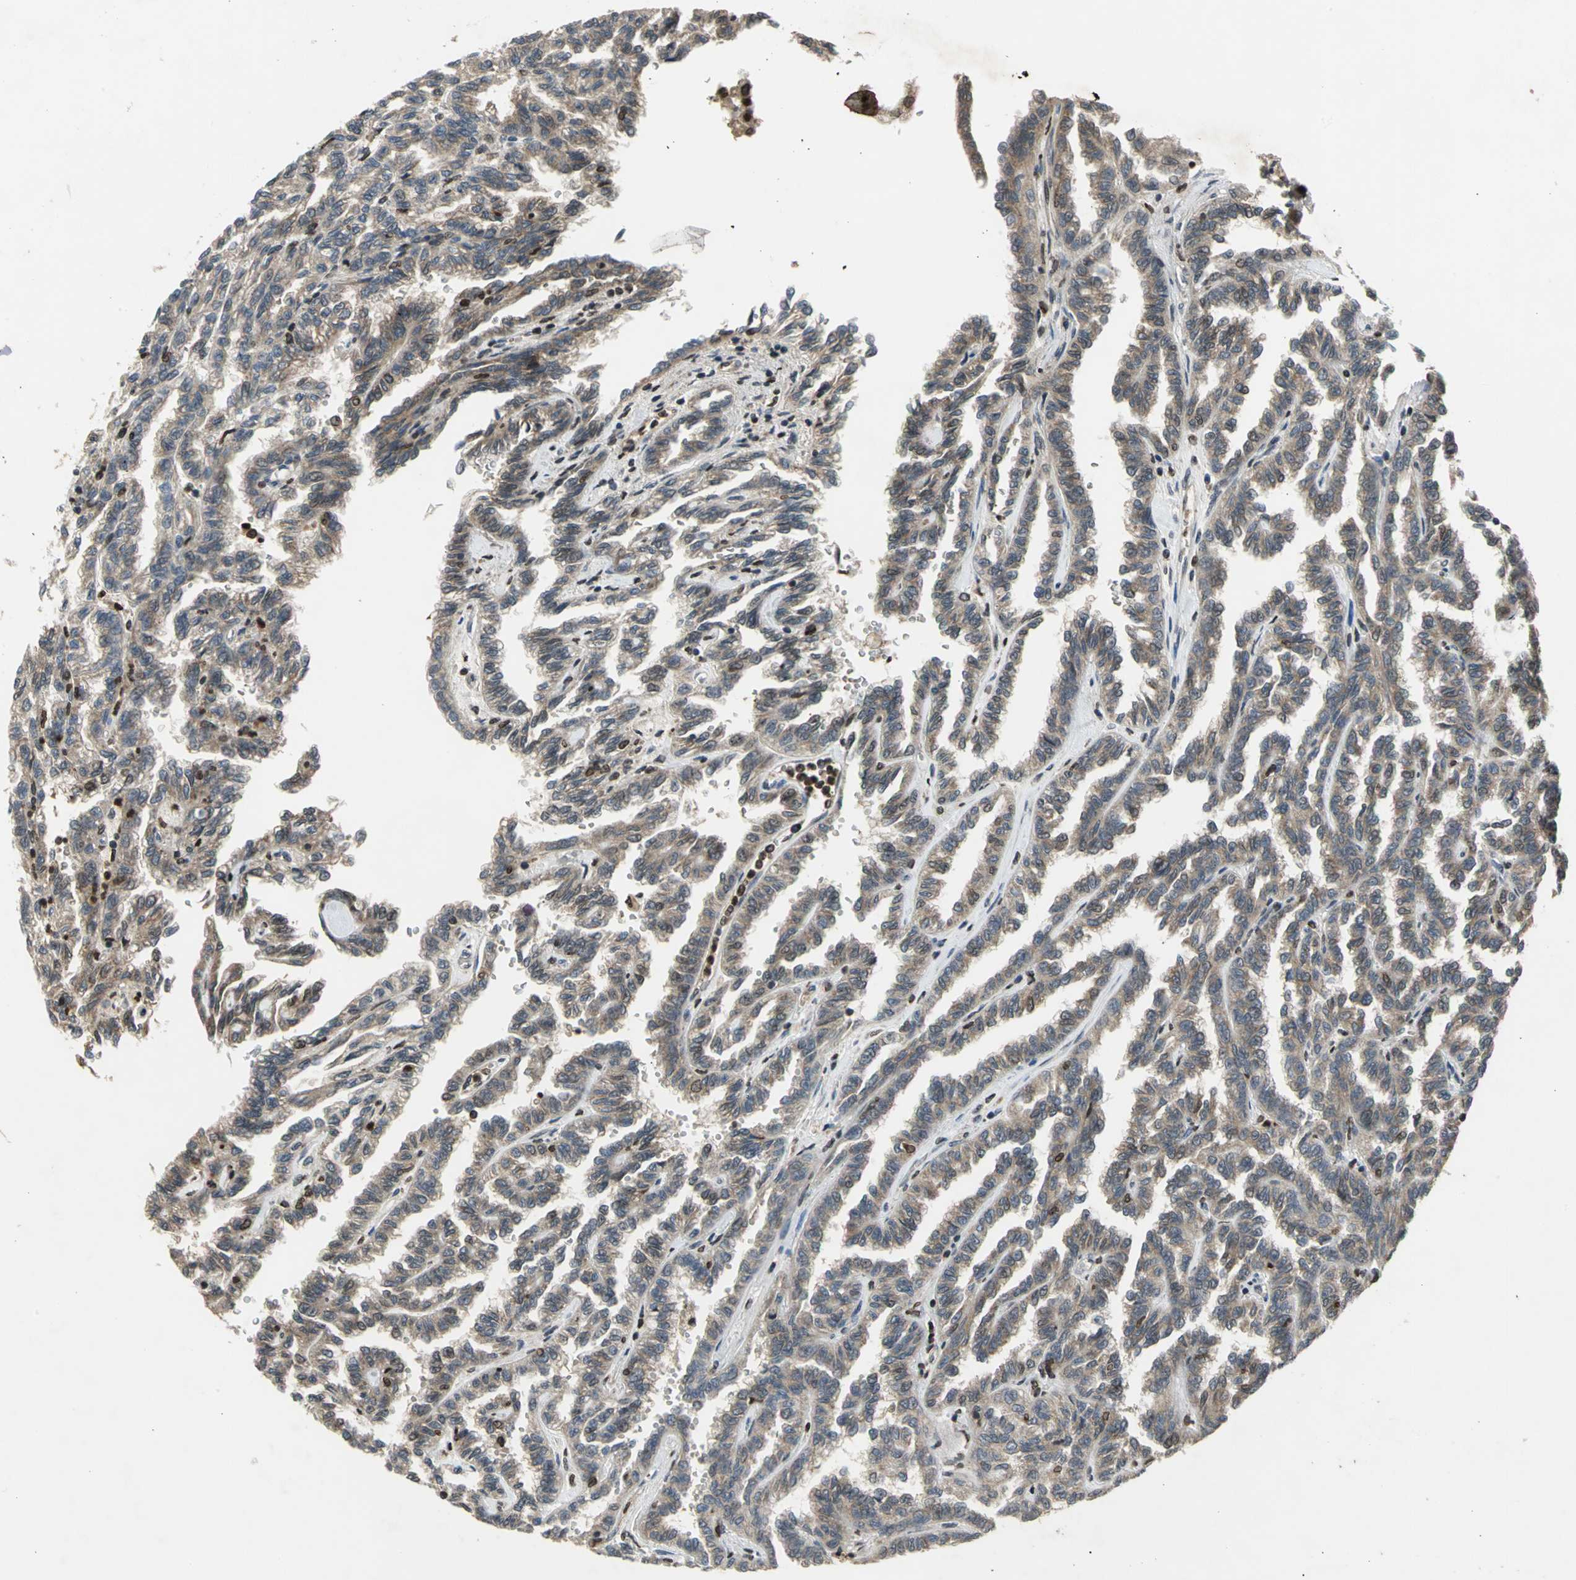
{"staining": {"intensity": "moderate", "quantity": ">75%", "location": "cytoplasmic/membranous,nuclear"}, "tissue": "renal cancer", "cell_type": "Tumor cells", "image_type": "cancer", "snomed": [{"axis": "morphology", "description": "Inflammation, NOS"}, {"axis": "morphology", "description": "Adenocarcinoma, NOS"}, {"axis": "topography", "description": "Kidney"}], "caption": "Human adenocarcinoma (renal) stained with a brown dye reveals moderate cytoplasmic/membranous and nuclear positive positivity in about >75% of tumor cells.", "gene": "AHR", "patient": {"sex": "male", "age": 68}}